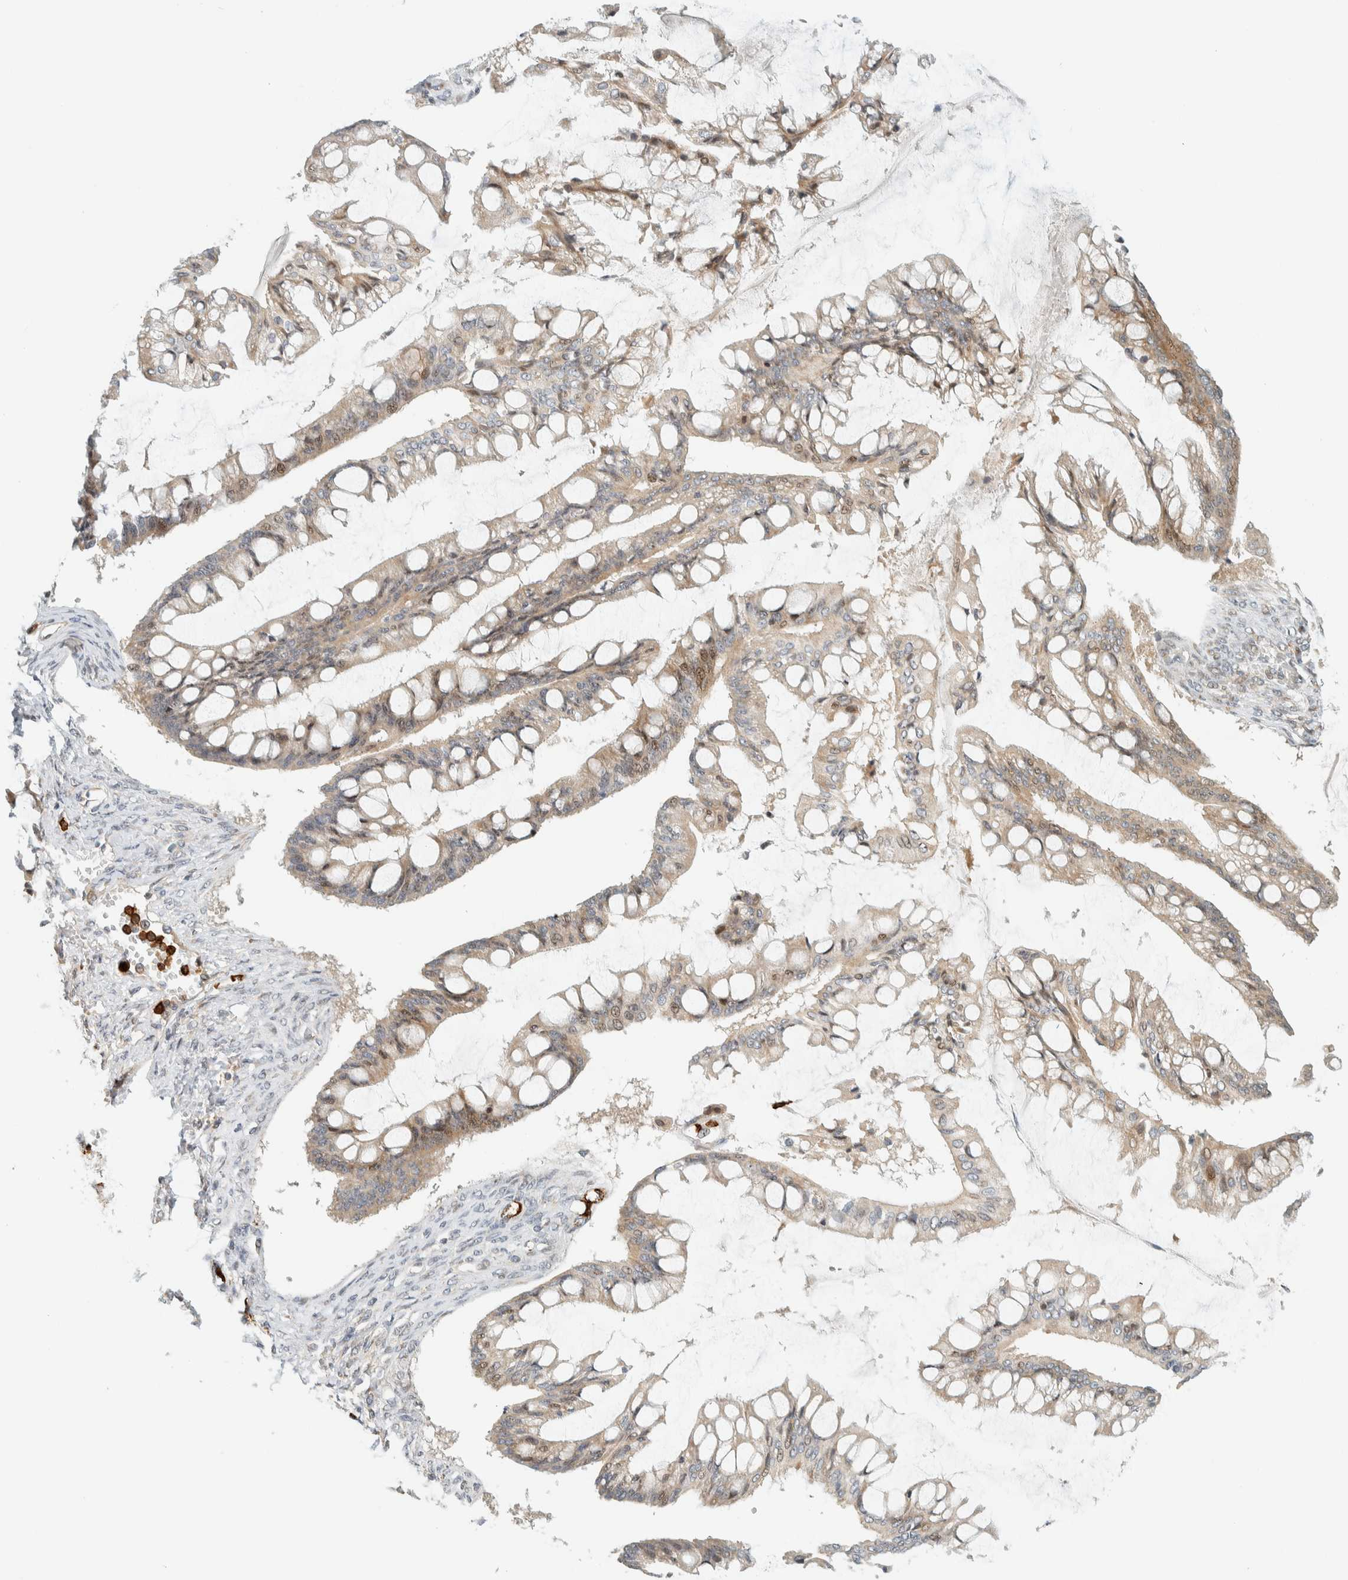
{"staining": {"intensity": "weak", "quantity": ">75%", "location": "cytoplasmic/membranous,nuclear"}, "tissue": "ovarian cancer", "cell_type": "Tumor cells", "image_type": "cancer", "snomed": [{"axis": "morphology", "description": "Cystadenocarcinoma, mucinous, NOS"}, {"axis": "topography", "description": "Ovary"}], "caption": "Brown immunohistochemical staining in human ovarian cancer reveals weak cytoplasmic/membranous and nuclear positivity in about >75% of tumor cells.", "gene": "CCDC171", "patient": {"sex": "female", "age": 73}}